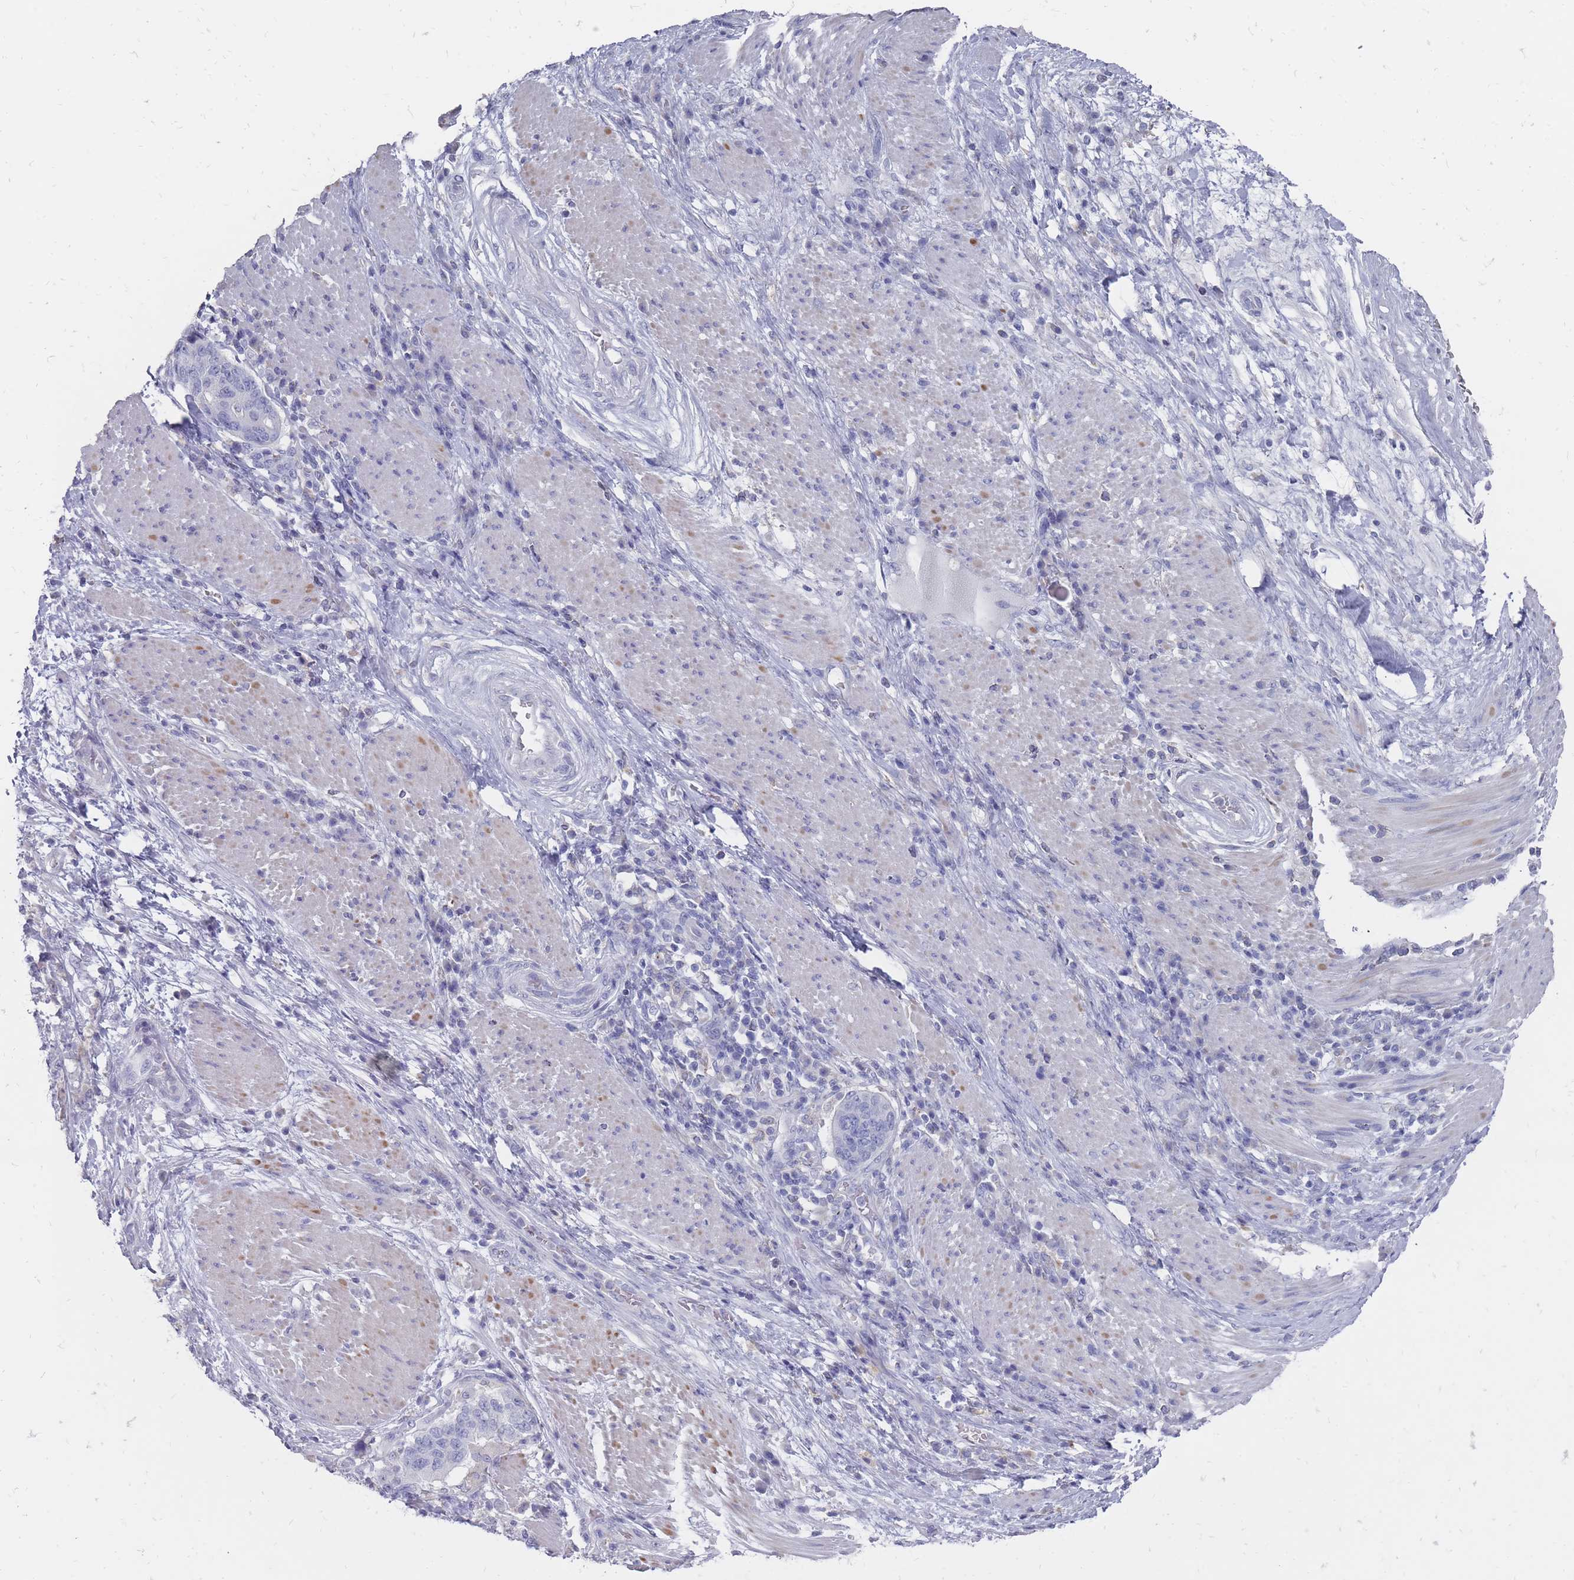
{"staining": {"intensity": "negative", "quantity": "none", "location": "none"}, "tissue": "stomach cancer", "cell_type": "Tumor cells", "image_type": "cancer", "snomed": [{"axis": "morphology", "description": "Normal tissue, NOS"}, {"axis": "morphology", "description": "Adenocarcinoma, NOS"}, {"axis": "topography", "description": "Stomach"}], "caption": "Immunohistochemistry of adenocarcinoma (stomach) demonstrates no staining in tumor cells. The staining is performed using DAB (3,3'-diaminobenzidine) brown chromogen with nuclei counter-stained in using hematoxylin.", "gene": "OTULINL", "patient": {"sex": "female", "age": 64}}